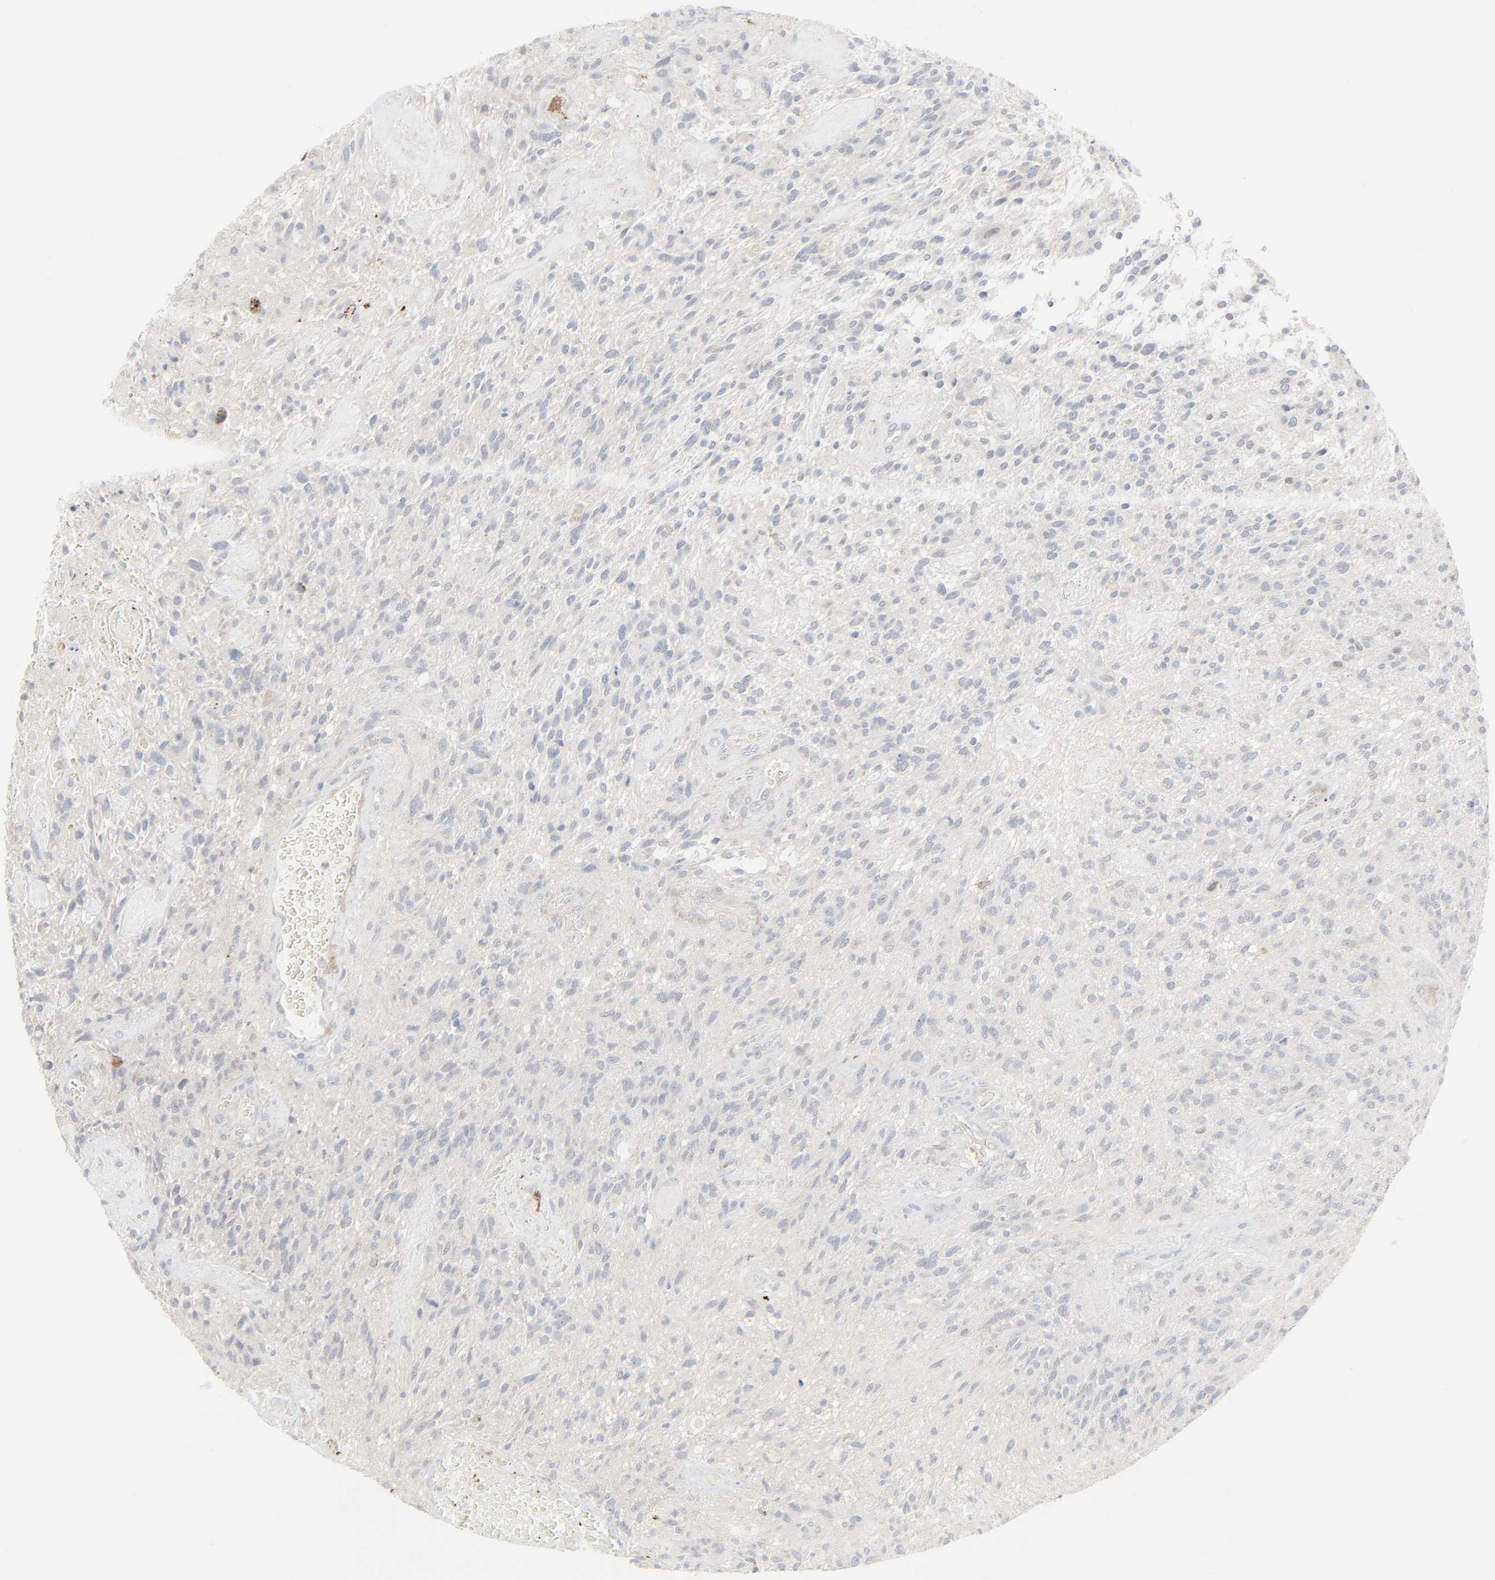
{"staining": {"intensity": "negative", "quantity": "none", "location": "none"}, "tissue": "glioma", "cell_type": "Tumor cells", "image_type": "cancer", "snomed": [{"axis": "morphology", "description": "Normal tissue, NOS"}, {"axis": "morphology", "description": "Glioma, malignant, High grade"}, {"axis": "topography", "description": "Cerebral cortex"}], "caption": "High power microscopy photomicrograph of an IHC micrograph of malignant glioma (high-grade), revealing no significant positivity in tumor cells.", "gene": "NEUROD1", "patient": {"sex": "male", "age": 75}}